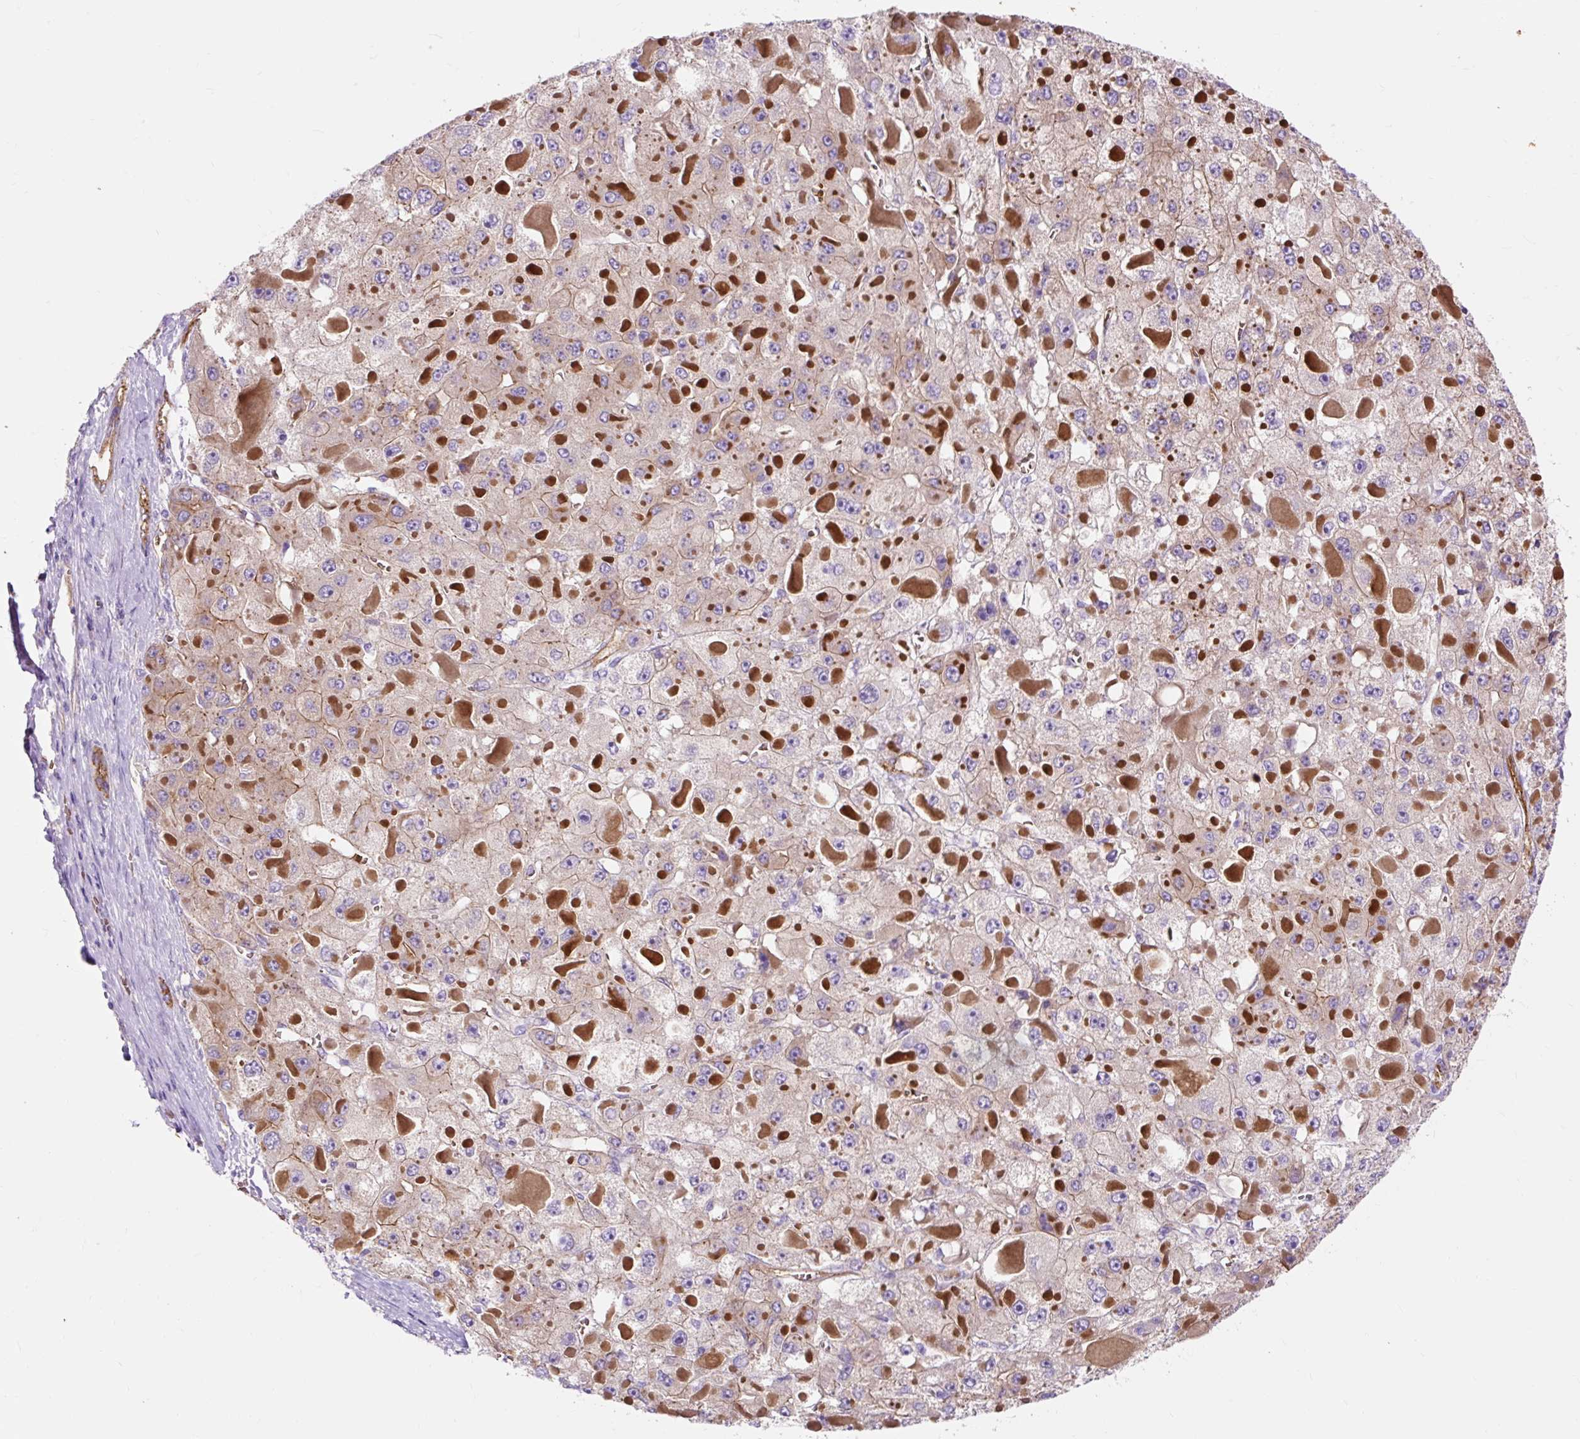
{"staining": {"intensity": "moderate", "quantity": "25%-75%", "location": "cytoplasmic/membranous"}, "tissue": "liver cancer", "cell_type": "Tumor cells", "image_type": "cancer", "snomed": [{"axis": "morphology", "description": "Carcinoma, Hepatocellular, NOS"}, {"axis": "topography", "description": "Liver"}], "caption": "Liver cancer (hepatocellular carcinoma) stained for a protein (brown) shows moderate cytoplasmic/membranous positive positivity in about 25%-75% of tumor cells.", "gene": "HIP1R", "patient": {"sex": "female", "age": 73}}